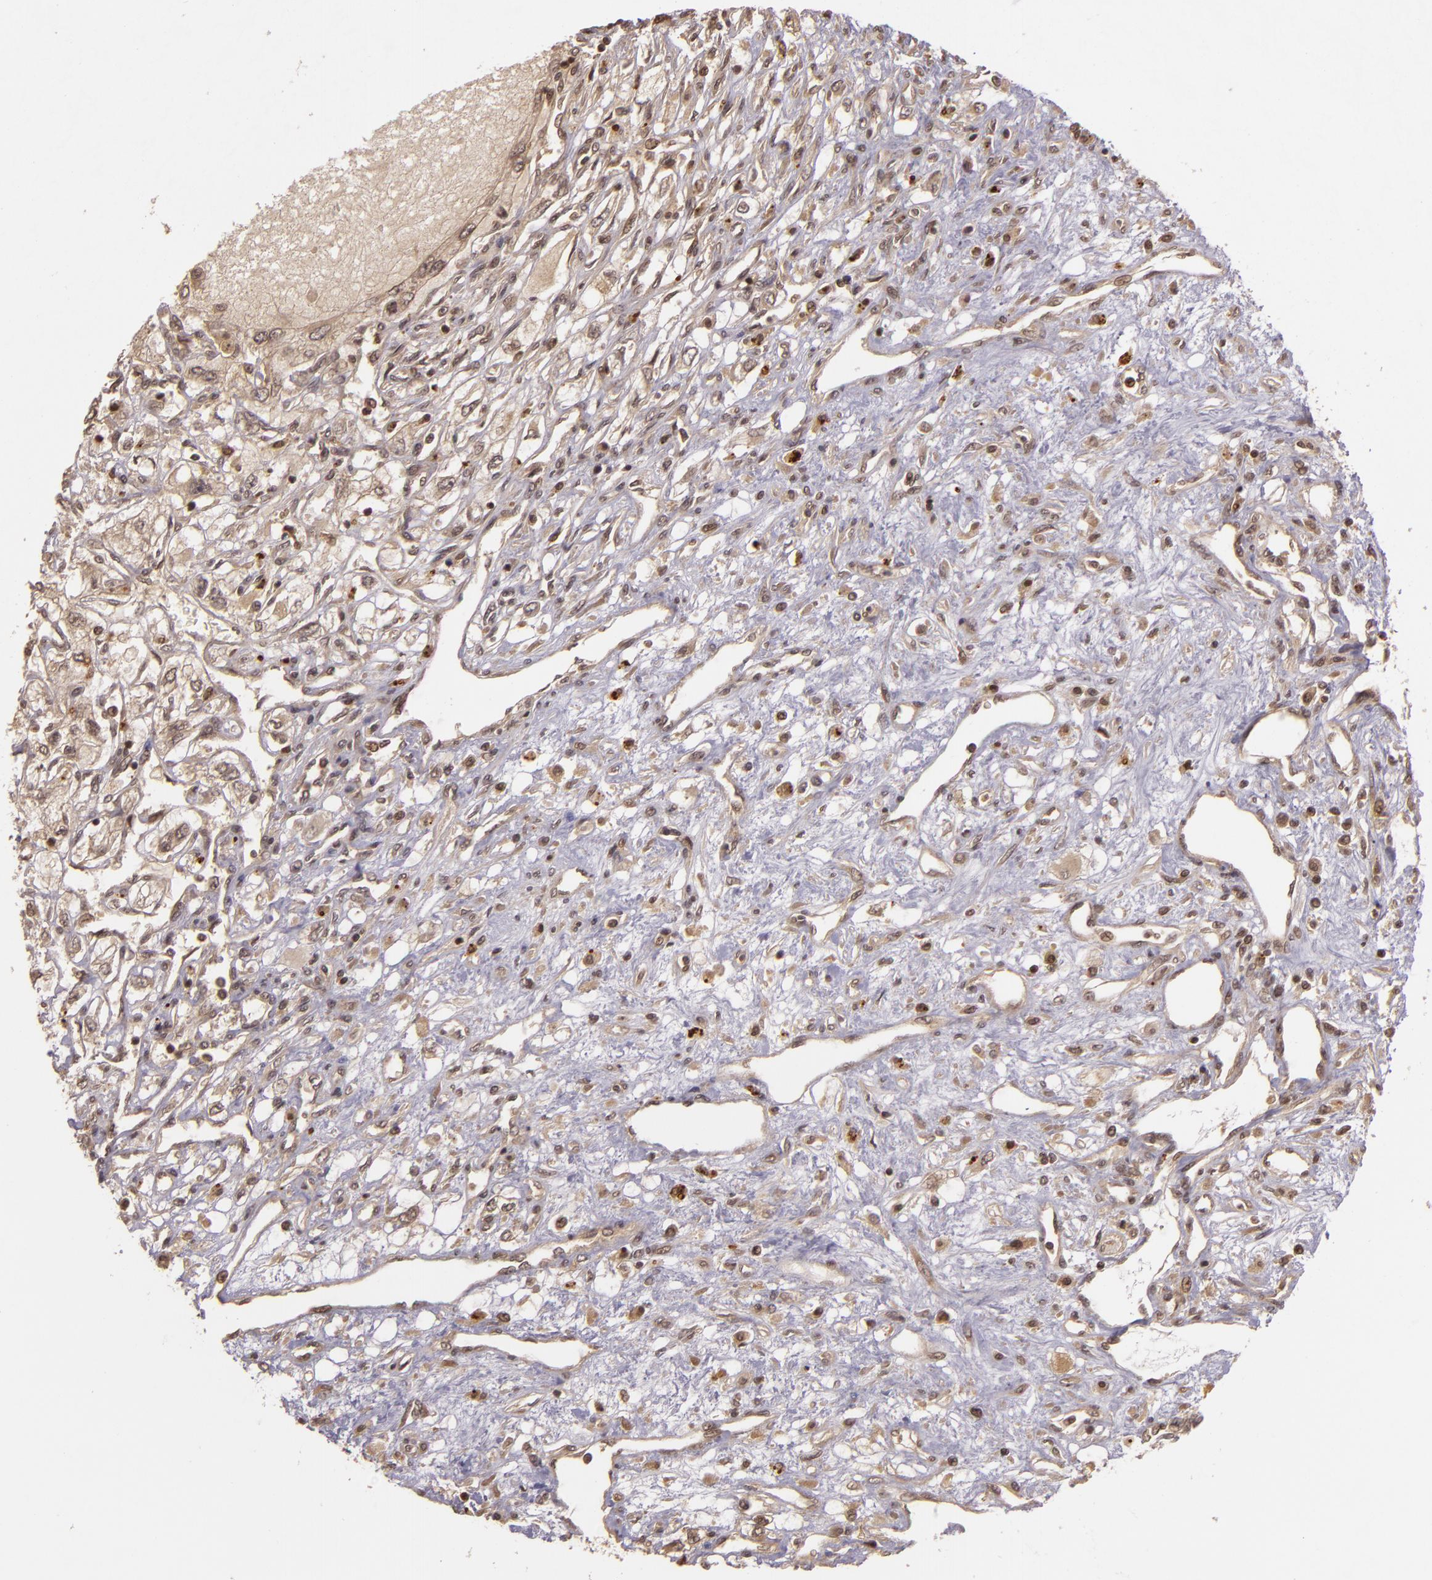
{"staining": {"intensity": "weak", "quantity": ">75%", "location": "nuclear"}, "tissue": "renal cancer", "cell_type": "Tumor cells", "image_type": "cancer", "snomed": [{"axis": "morphology", "description": "Adenocarcinoma, NOS"}, {"axis": "topography", "description": "Kidney"}], "caption": "Immunohistochemical staining of renal adenocarcinoma shows low levels of weak nuclear expression in about >75% of tumor cells. The staining is performed using DAB brown chromogen to label protein expression. The nuclei are counter-stained blue using hematoxylin.", "gene": "TXNRD2", "patient": {"sex": "male", "age": 57}}